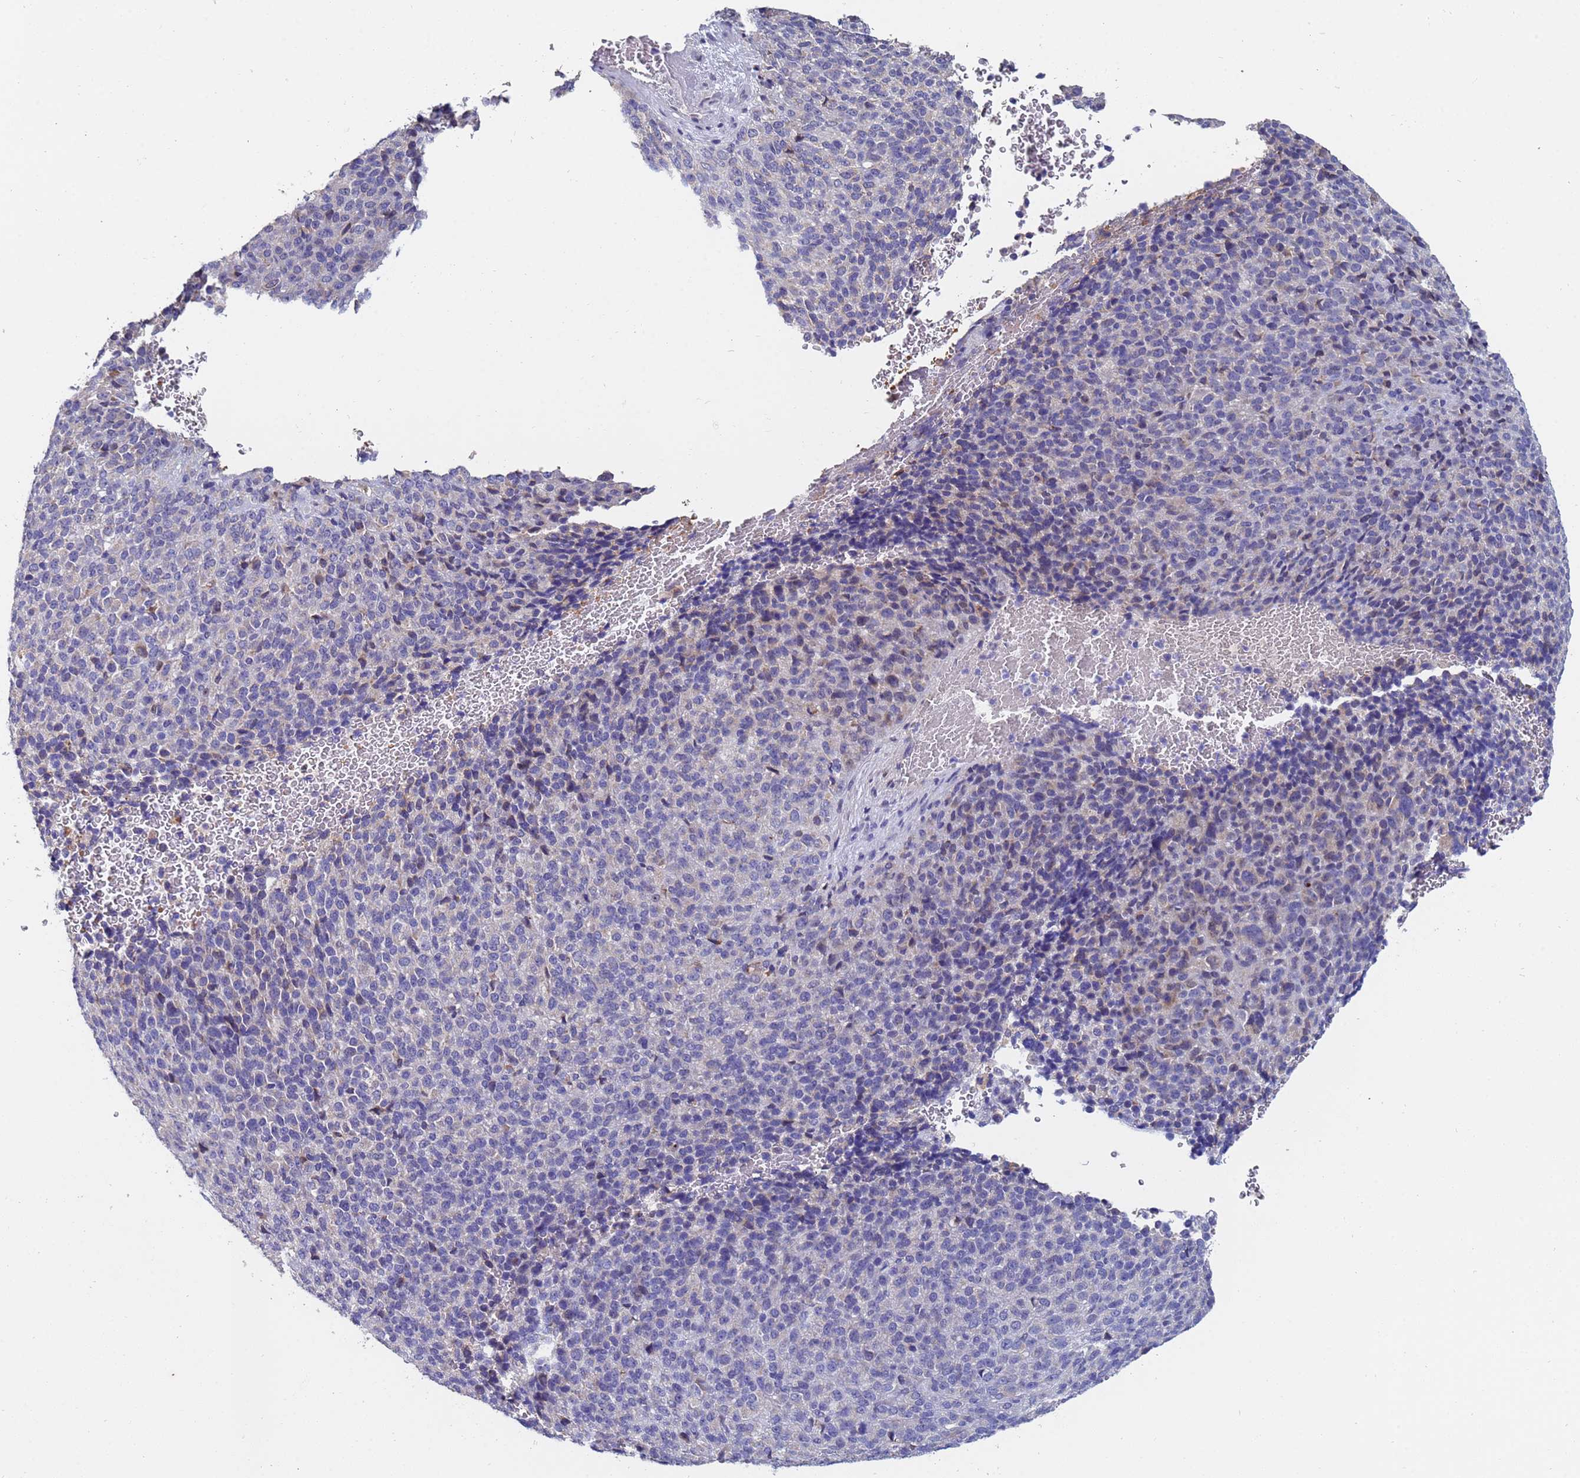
{"staining": {"intensity": "negative", "quantity": "none", "location": "none"}, "tissue": "melanoma", "cell_type": "Tumor cells", "image_type": "cancer", "snomed": [{"axis": "morphology", "description": "Malignant melanoma, Metastatic site"}, {"axis": "topography", "description": "Brain"}], "caption": "Tumor cells show no significant protein expression in melanoma.", "gene": "IHO1", "patient": {"sex": "female", "age": 56}}